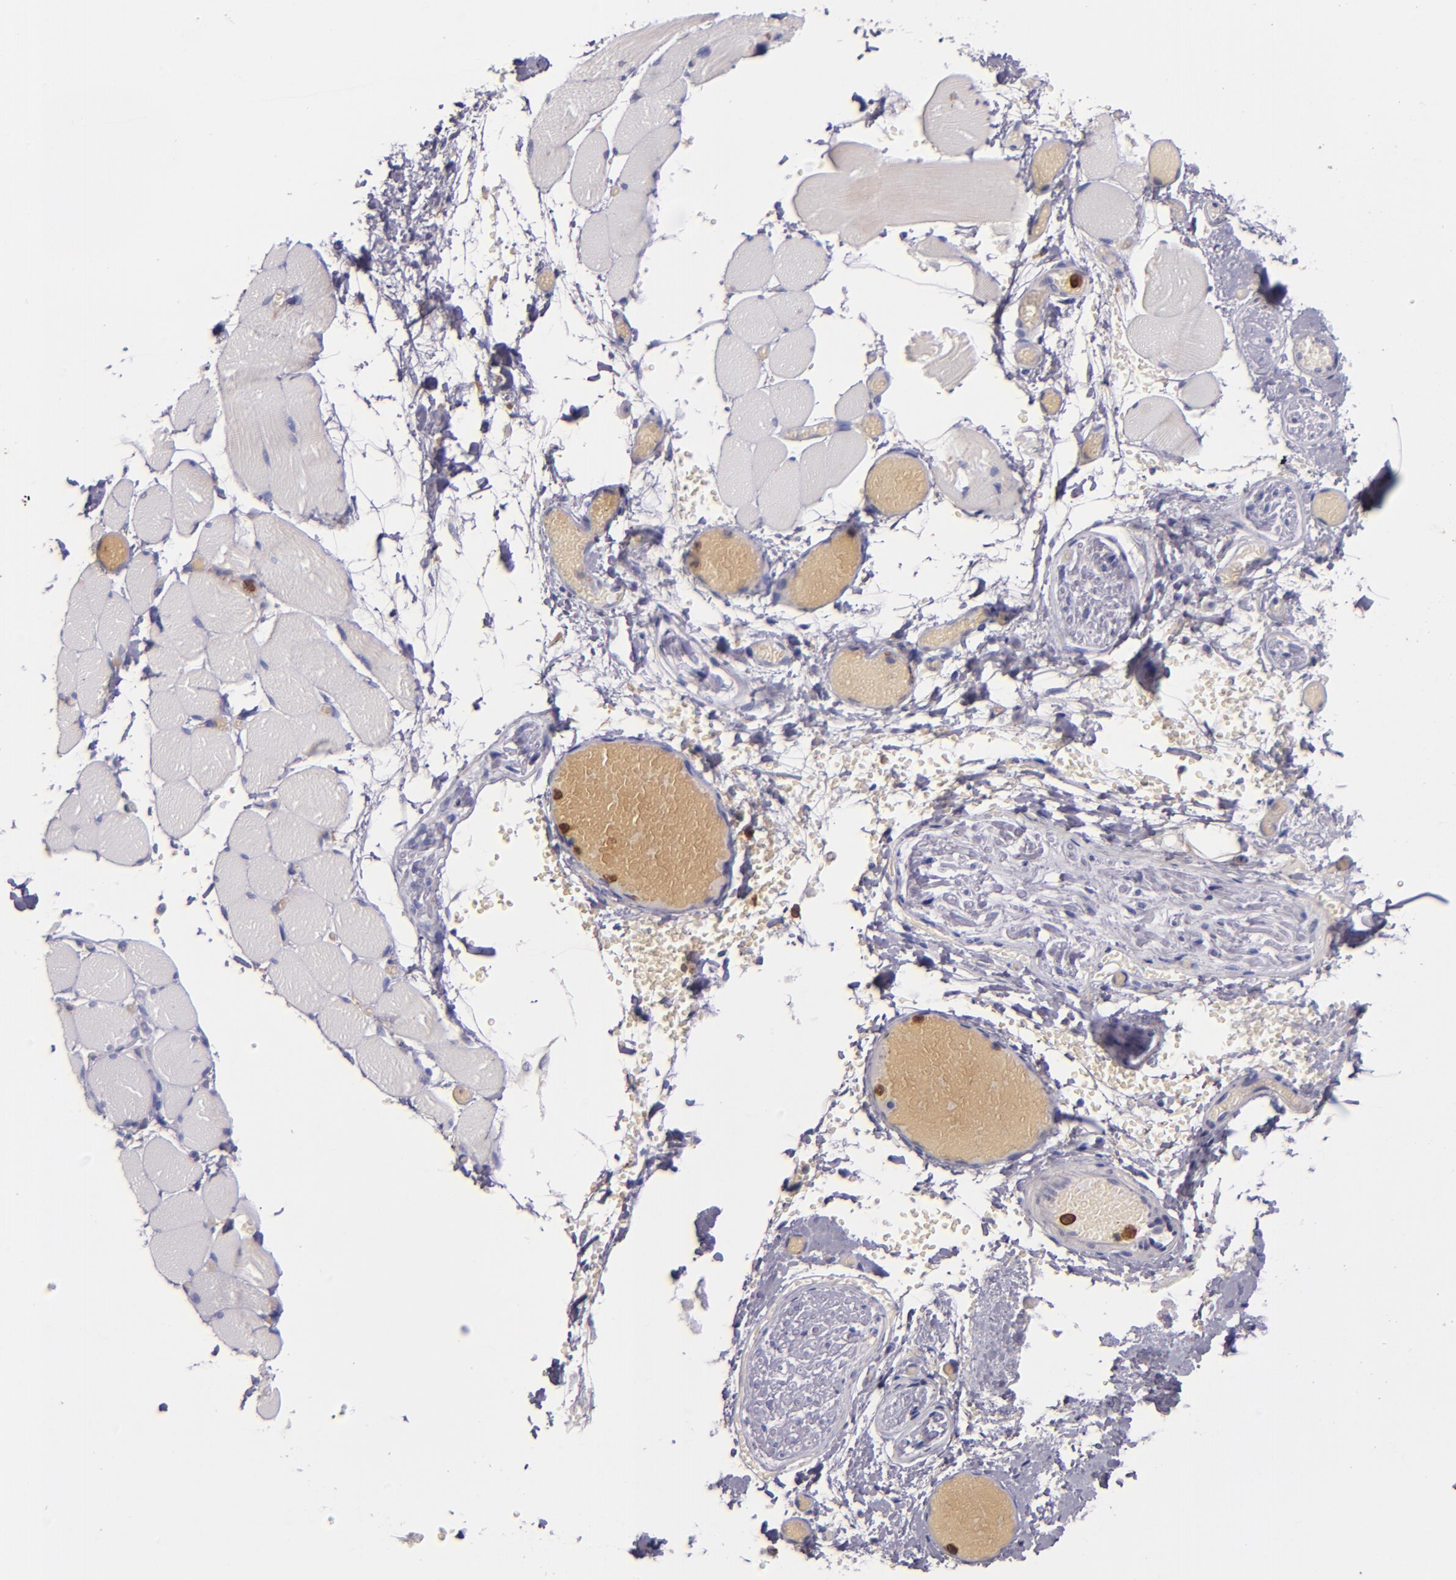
{"staining": {"intensity": "negative", "quantity": "none", "location": "none"}, "tissue": "skeletal muscle", "cell_type": "Myocytes", "image_type": "normal", "snomed": [{"axis": "morphology", "description": "Normal tissue, NOS"}, {"axis": "topography", "description": "Skeletal muscle"}, {"axis": "topography", "description": "Soft tissue"}], "caption": "Myocytes show no significant protein positivity in benign skeletal muscle. (DAB (3,3'-diaminobenzidine) IHC, high magnification).", "gene": "C5AR1", "patient": {"sex": "female", "age": 58}}